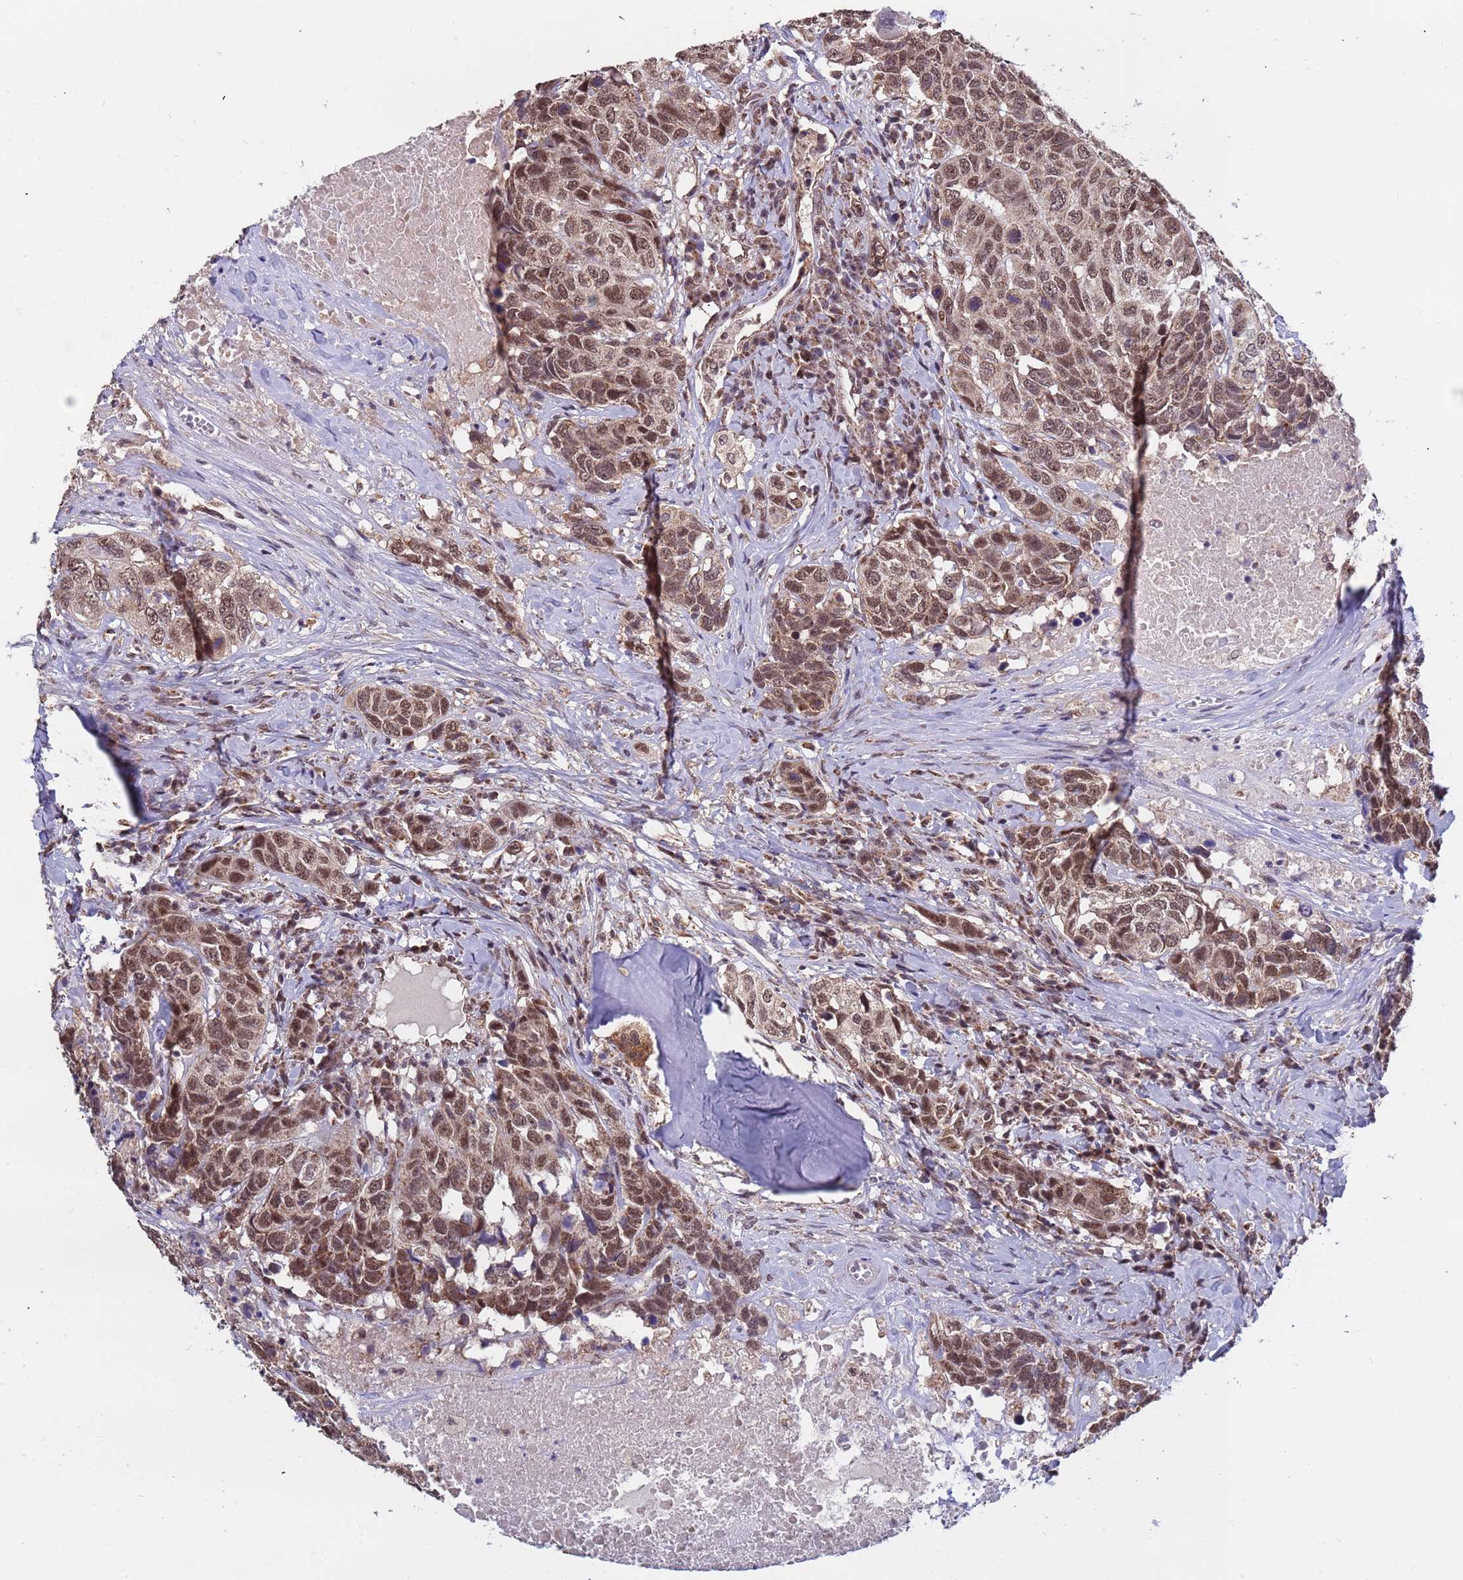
{"staining": {"intensity": "moderate", "quantity": ">75%", "location": "cytoplasmic/membranous,nuclear"}, "tissue": "head and neck cancer", "cell_type": "Tumor cells", "image_type": "cancer", "snomed": [{"axis": "morphology", "description": "Squamous cell carcinoma, NOS"}, {"axis": "topography", "description": "Head-Neck"}], "caption": "IHC photomicrograph of head and neck squamous cell carcinoma stained for a protein (brown), which exhibits medium levels of moderate cytoplasmic/membranous and nuclear expression in about >75% of tumor cells.", "gene": "DENND2B", "patient": {"sex": "male", "age": 66}}